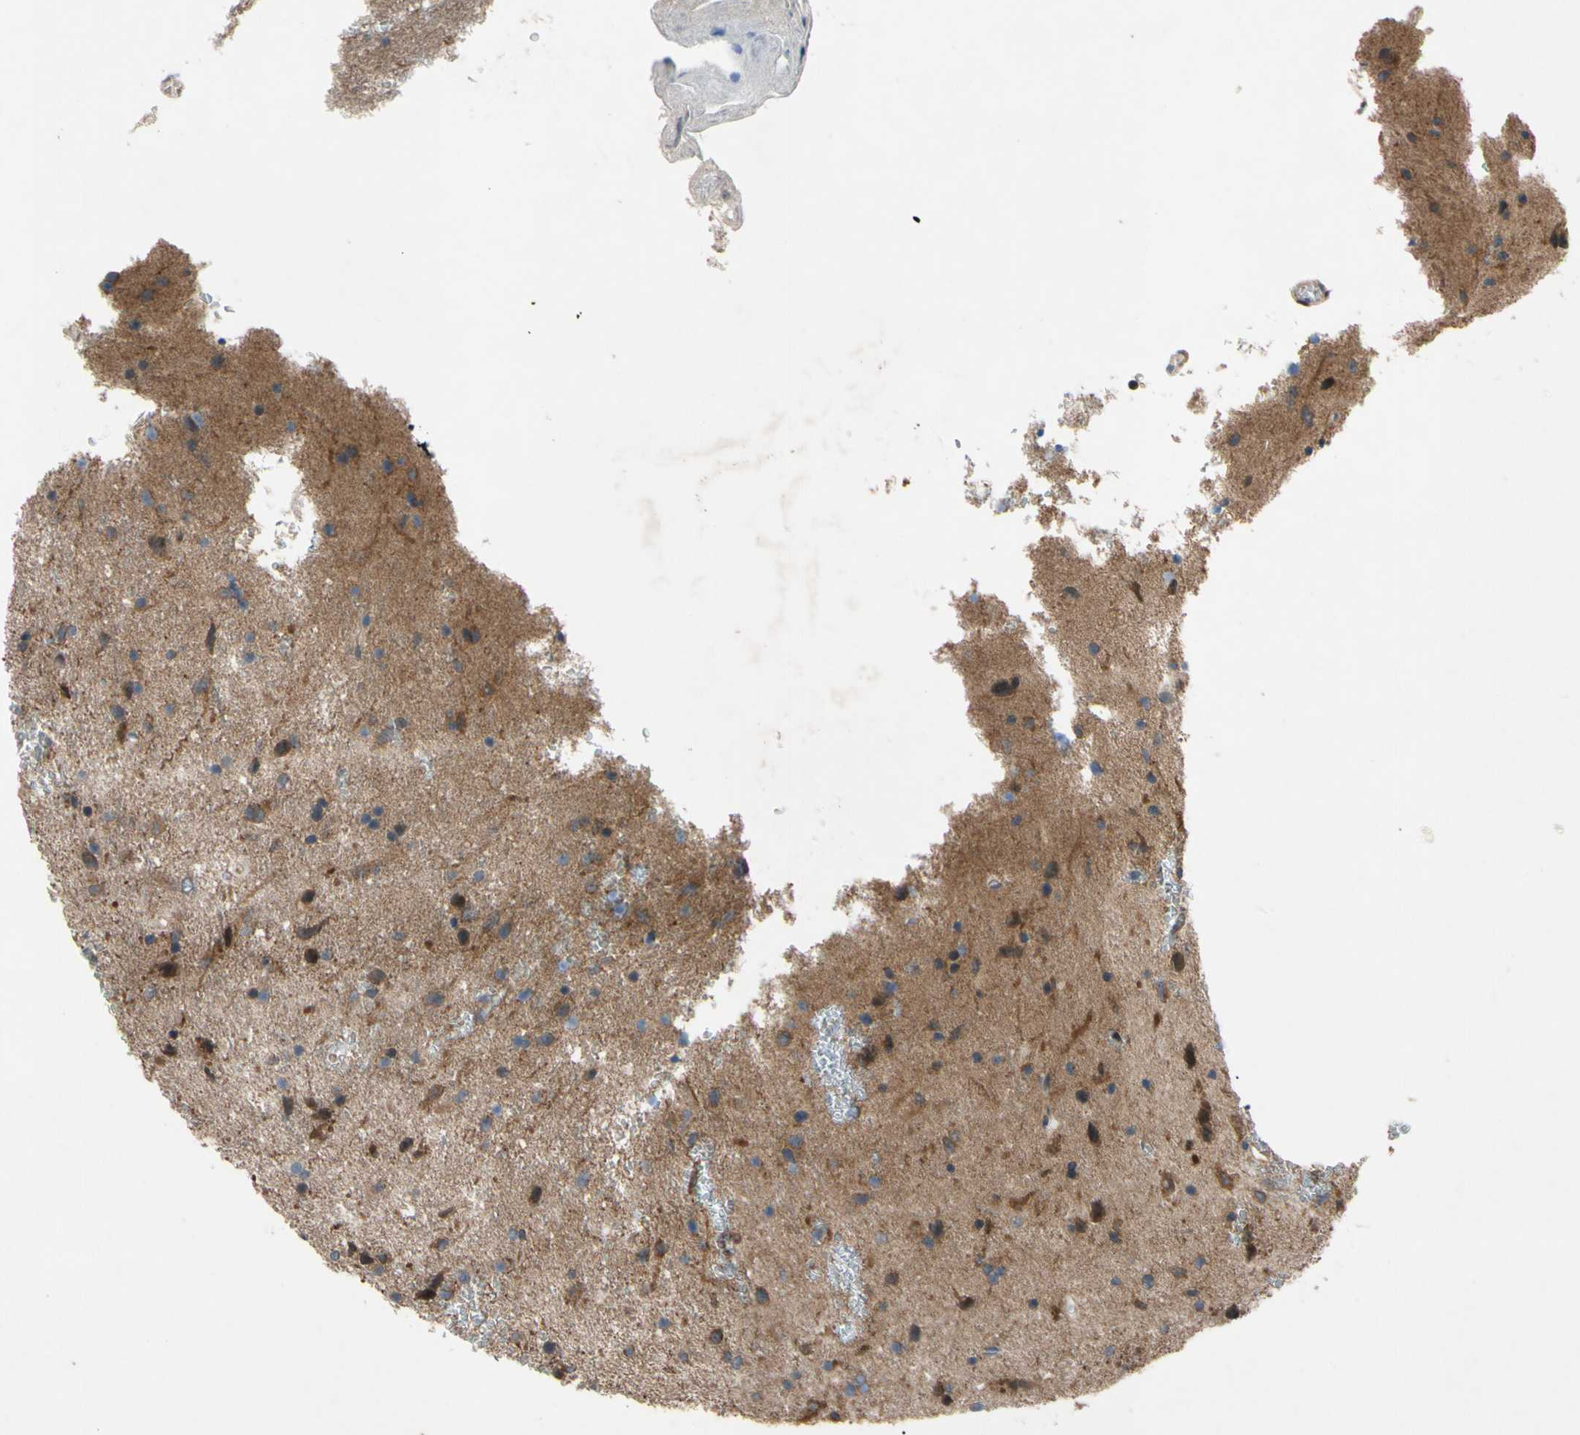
{"staining": {"intensity": "strong", "quantity": ">75%", "location": "cytoplasmic/membranous"}, "tissue": "glioma", "cell_type": "Tumor cells", "image_type": "cancer", "snomed": [{"axis": "morphology", "description": "Glioma, malignant, Low grade"}, {"axis": "topography", "description": "Brain"}], "caption": "The photomicrograph exhibits immunohistochemical staining of malignant glioma (low-grade). There is strong cytoplasmic/membranous expression is identified in approximately >75% of tumor cells. Using DAB (brown) and hematoxylin (blue) stains, captured at high magnification using brightfield microscopy.", "gene": "SVIL", "patient": {"sex": "male", "age": 77}}